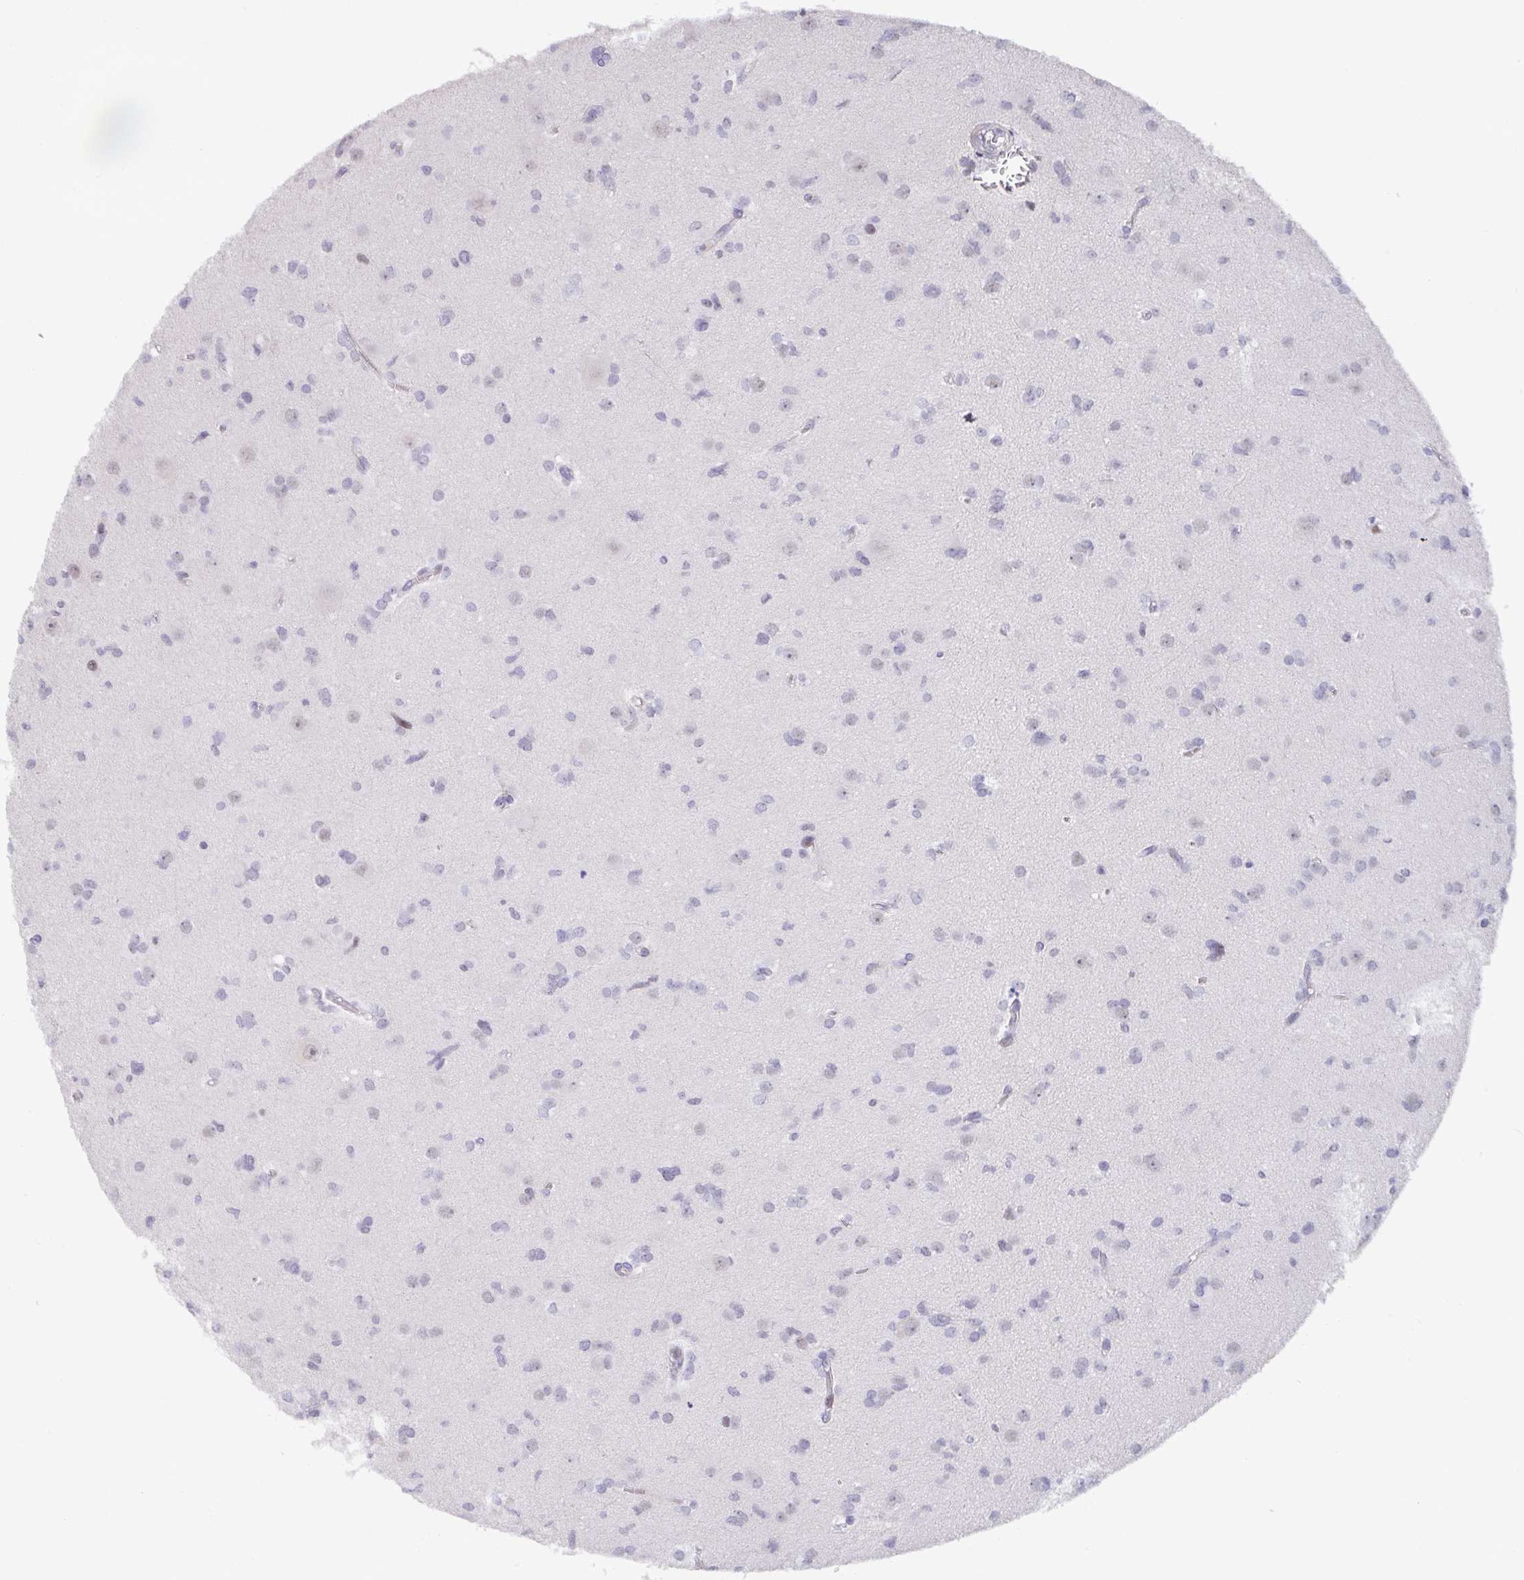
{"staining": {"intensity": "negative", "quantity": "none", "location": "none"}, "tissue": "glioma", "cell_type": "Tumor cells", "image_type": "cancer", "snomed": [{"axis": "morphology", "description": "Glioma, malignant, High grade"}, {"axis": "topography", "description": "Brain"}], "caption": "A histopathology image of human high-grade glioma (malignant) is negative for staining in tumor cells.", "gene": "WDR72", "patient": {"sex": "male", "age": 23}}